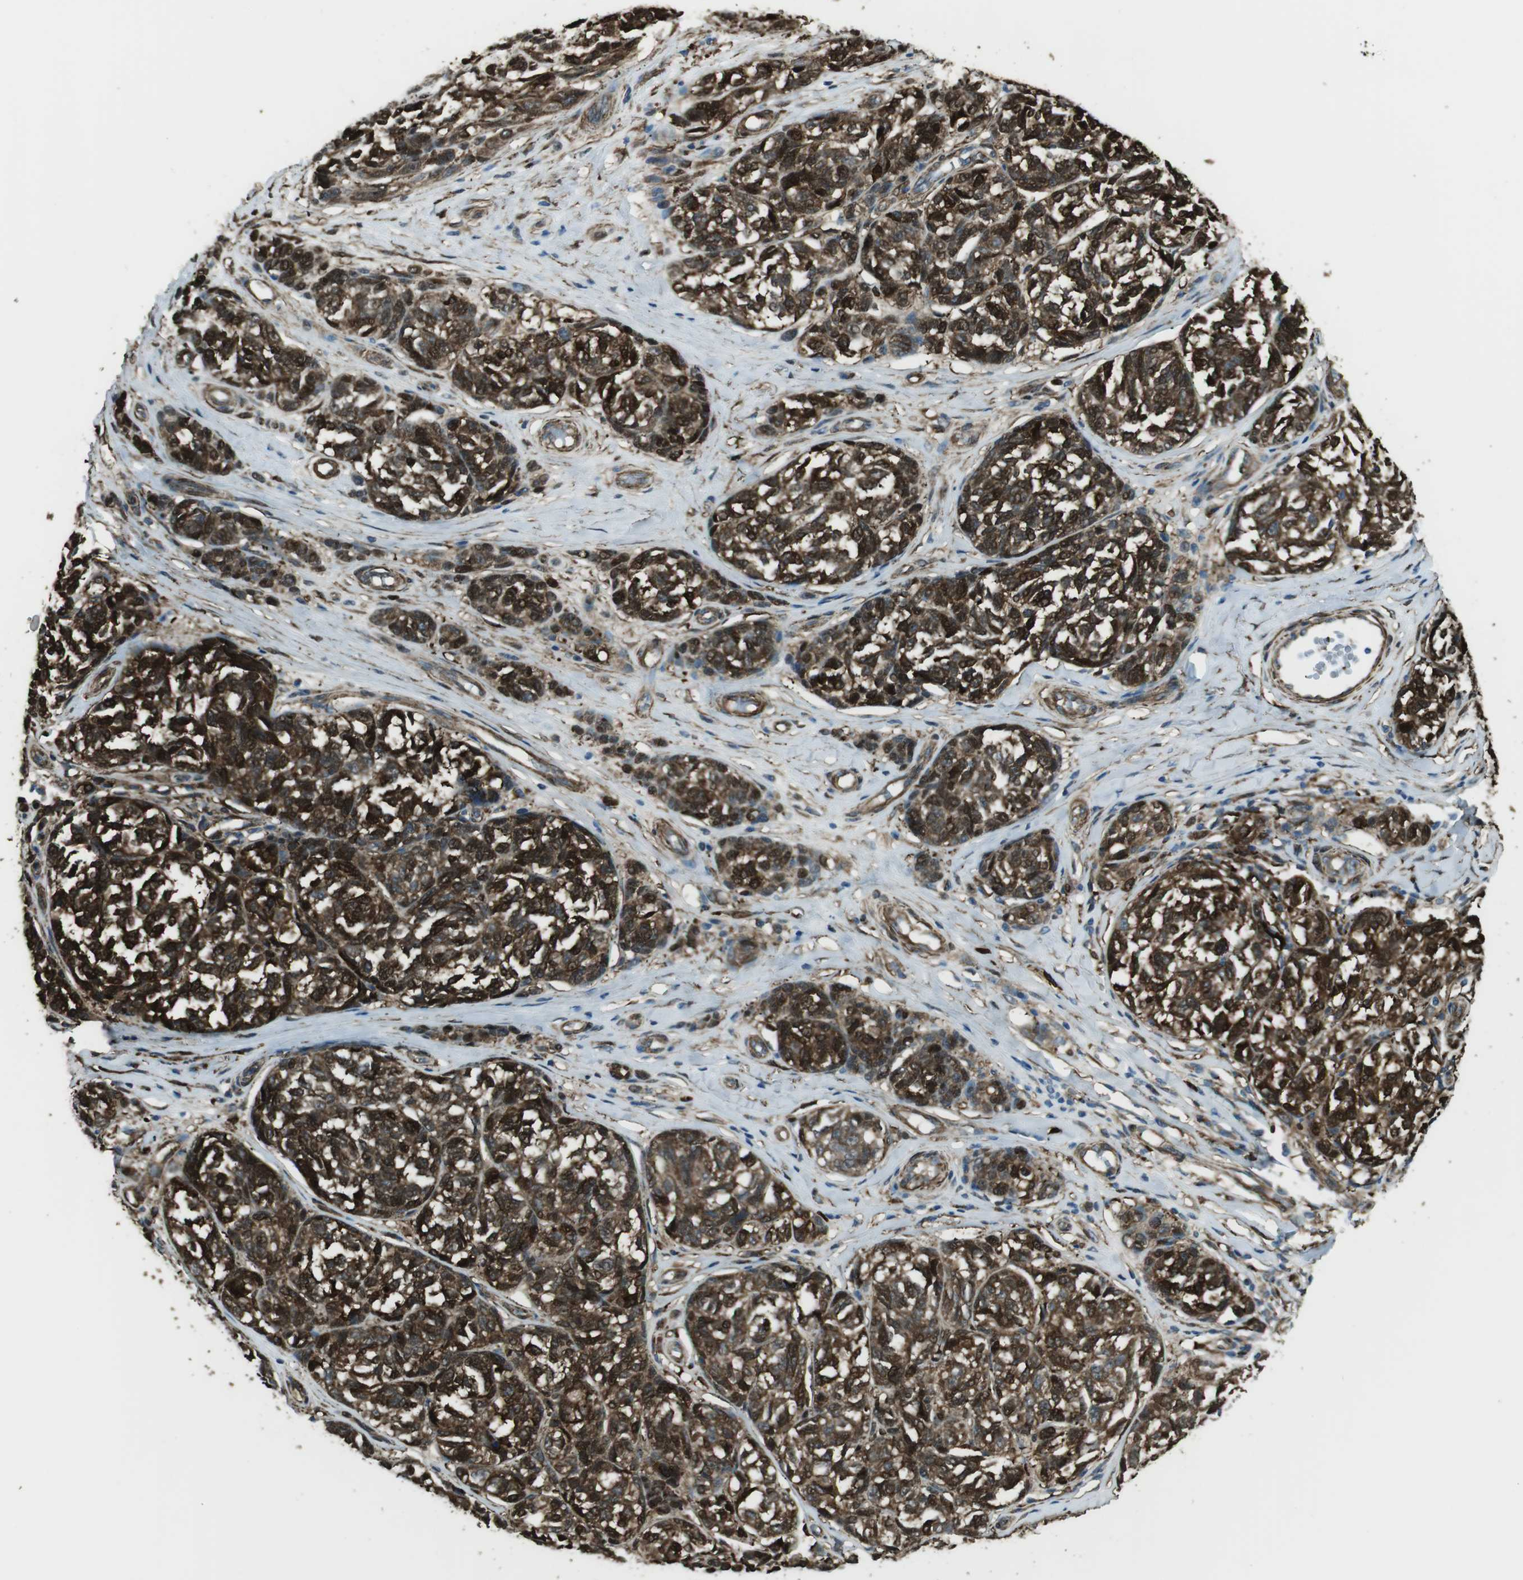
{"staining": {"intensity": "strong", "quantity": ">75%", "location": "cytoplasmic/membranous,nuclear"}, "tissue": "melanoma", "cell_type": "Tumor cells", "image_type": "cancer", "snomed": [{"axis": "morphology", "description": "Malignant melanoma, NOS"}, {"axis": "topography", "description": "Skin"}], "caption": "There is high levels of strong cytoplasmic/membranous and nuclear staining in tumor cells of melanoma, as demonstrated by immunohistochemical staining (brown color).", "gene": "SFT2D1", "patient": {"sex": "female", "age": 64}}